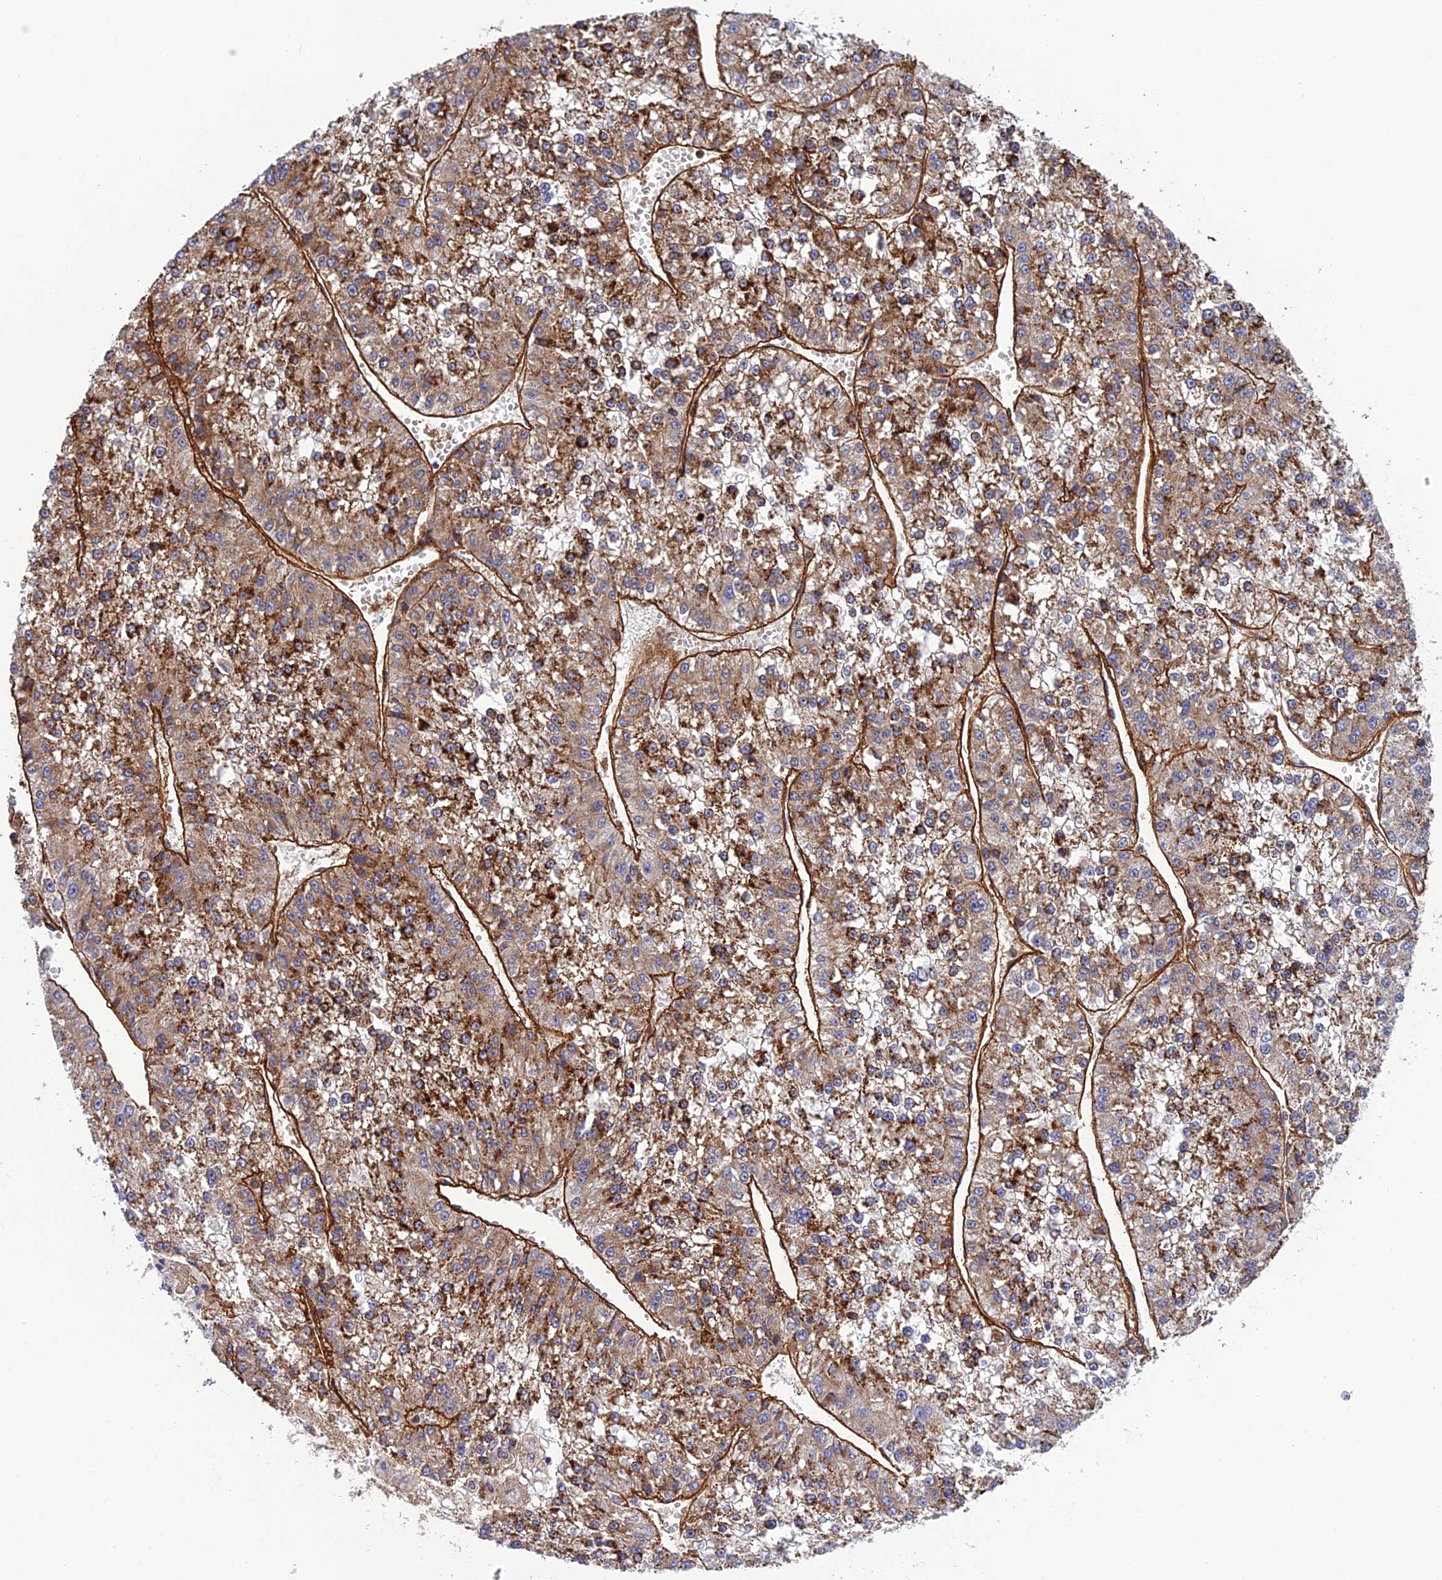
{"staining": {"intensity": "strong", "quantity": ">75%", "location": "cytoplasmic/membranous"}, "tissue": "liver cancer", "cell_type": "Tumor cells", "image_type": "cancer", "snomed": [{"axis": "morphology", "description": "Carcinoma, Hepatocellular, NOS"}, {"axis": "topography", "description": "Liver"}], "caption": "Immunohistochemistry micrograph of neoplastic tissue: hepatocellular carcinoma (liver) stained using immunohistochemistry shows high levels of strong protein expression localized specifically in the cytoplasmic/membranous of tumor cells, appearing as a cytoplasmic/membranous brown color.", "gene": "REXO1", "patient": {"sex": "female", "age": 73}}